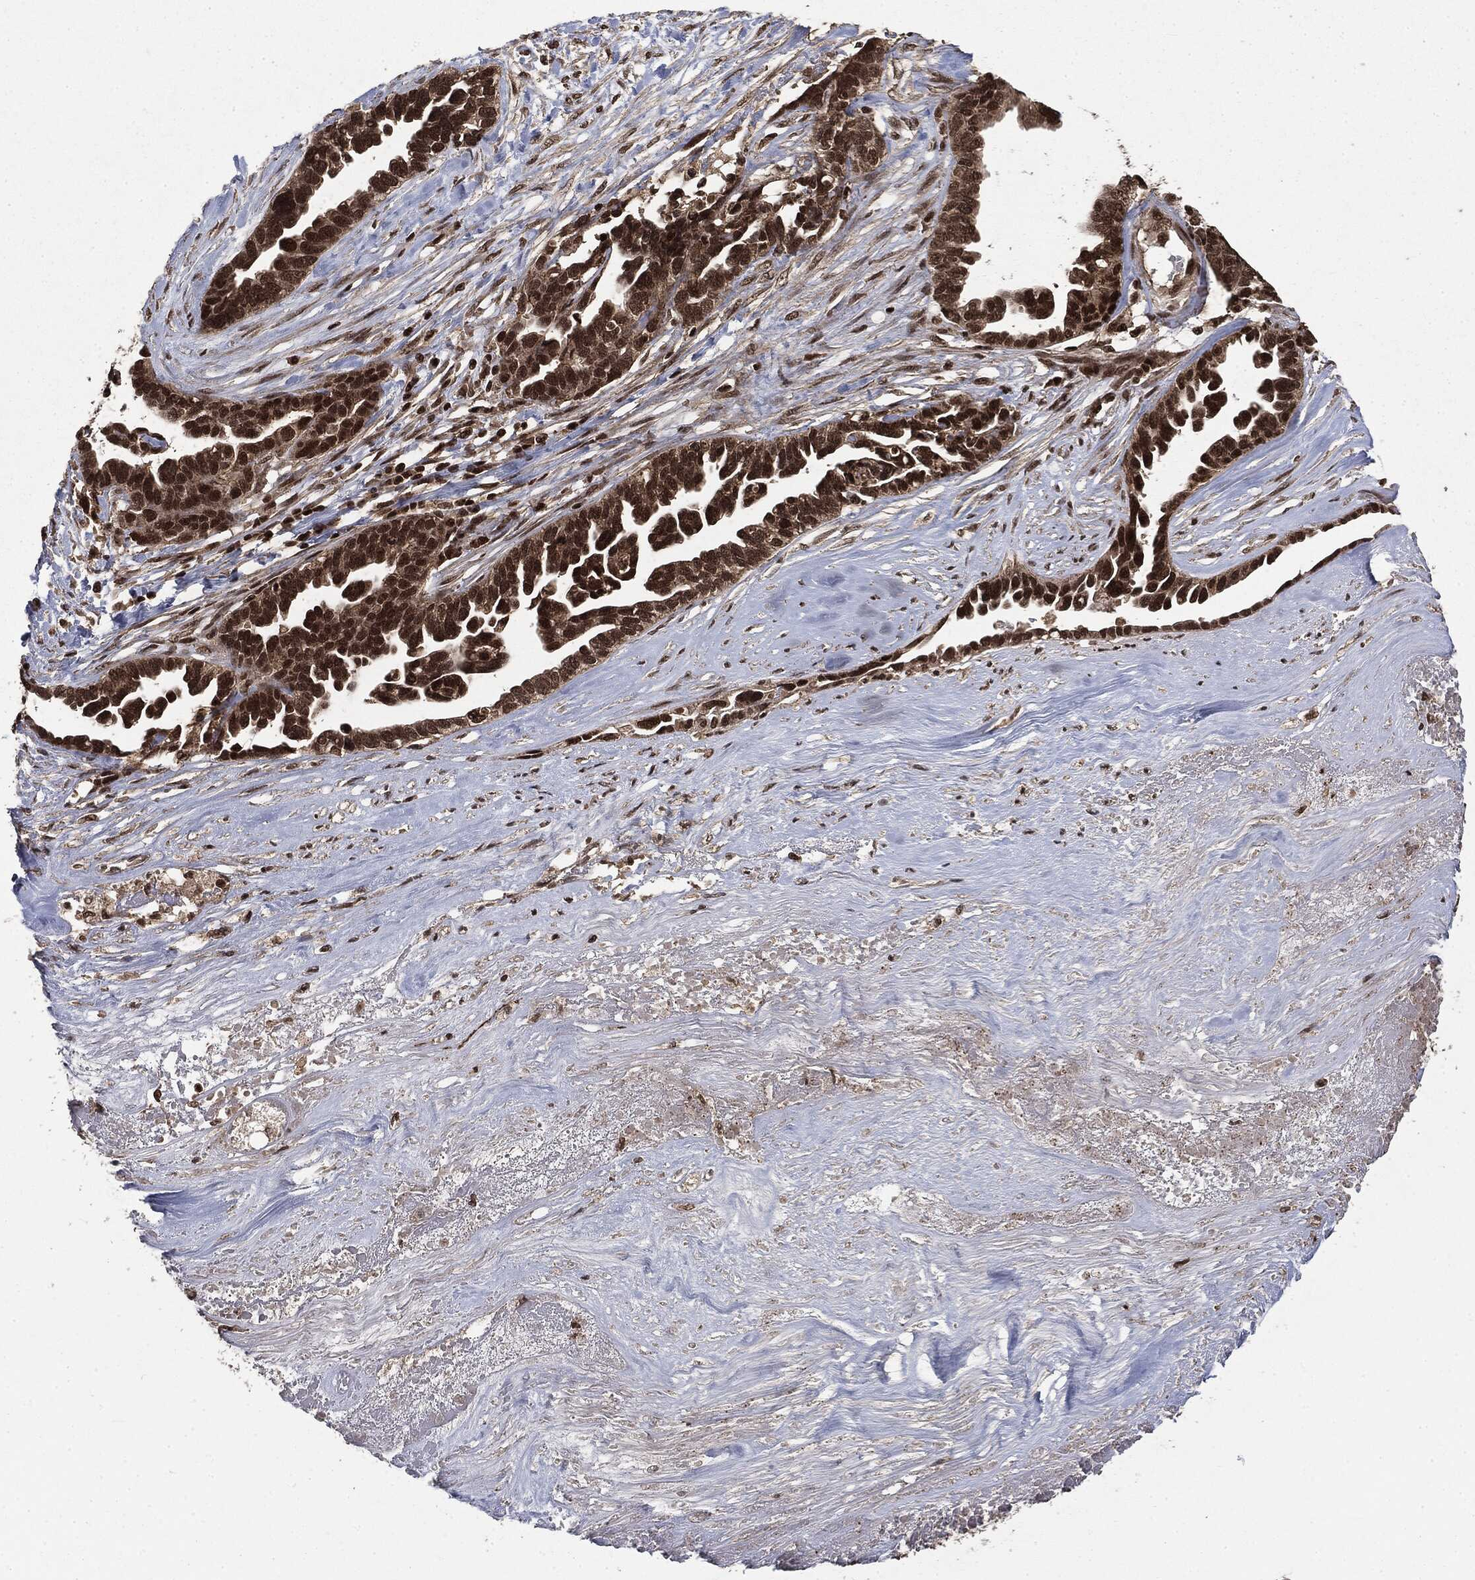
{"staining": {"intensity": "strong", "quantity": ">75%", "location": "nuclear"}, "tissue": "ovarian cancer", "cell_type": "Tumor cells", "image_type": "cancer", "snomed": [{"axis": "morphology", "description": "Cystadenocarcinoma, serous, NOS"}, {"axis": "topography", "description": "Ovary"}], "caption": "Immunohistochemistry (IHC) (DAB) staining of human ovarian cancer (serous cystadenocarcinoma) demonstrates strong nuclear protein expression in approximately >75% of tumor cells.", "gene": "CTDP1", "patient": {"sex": "female", "age": 54}}